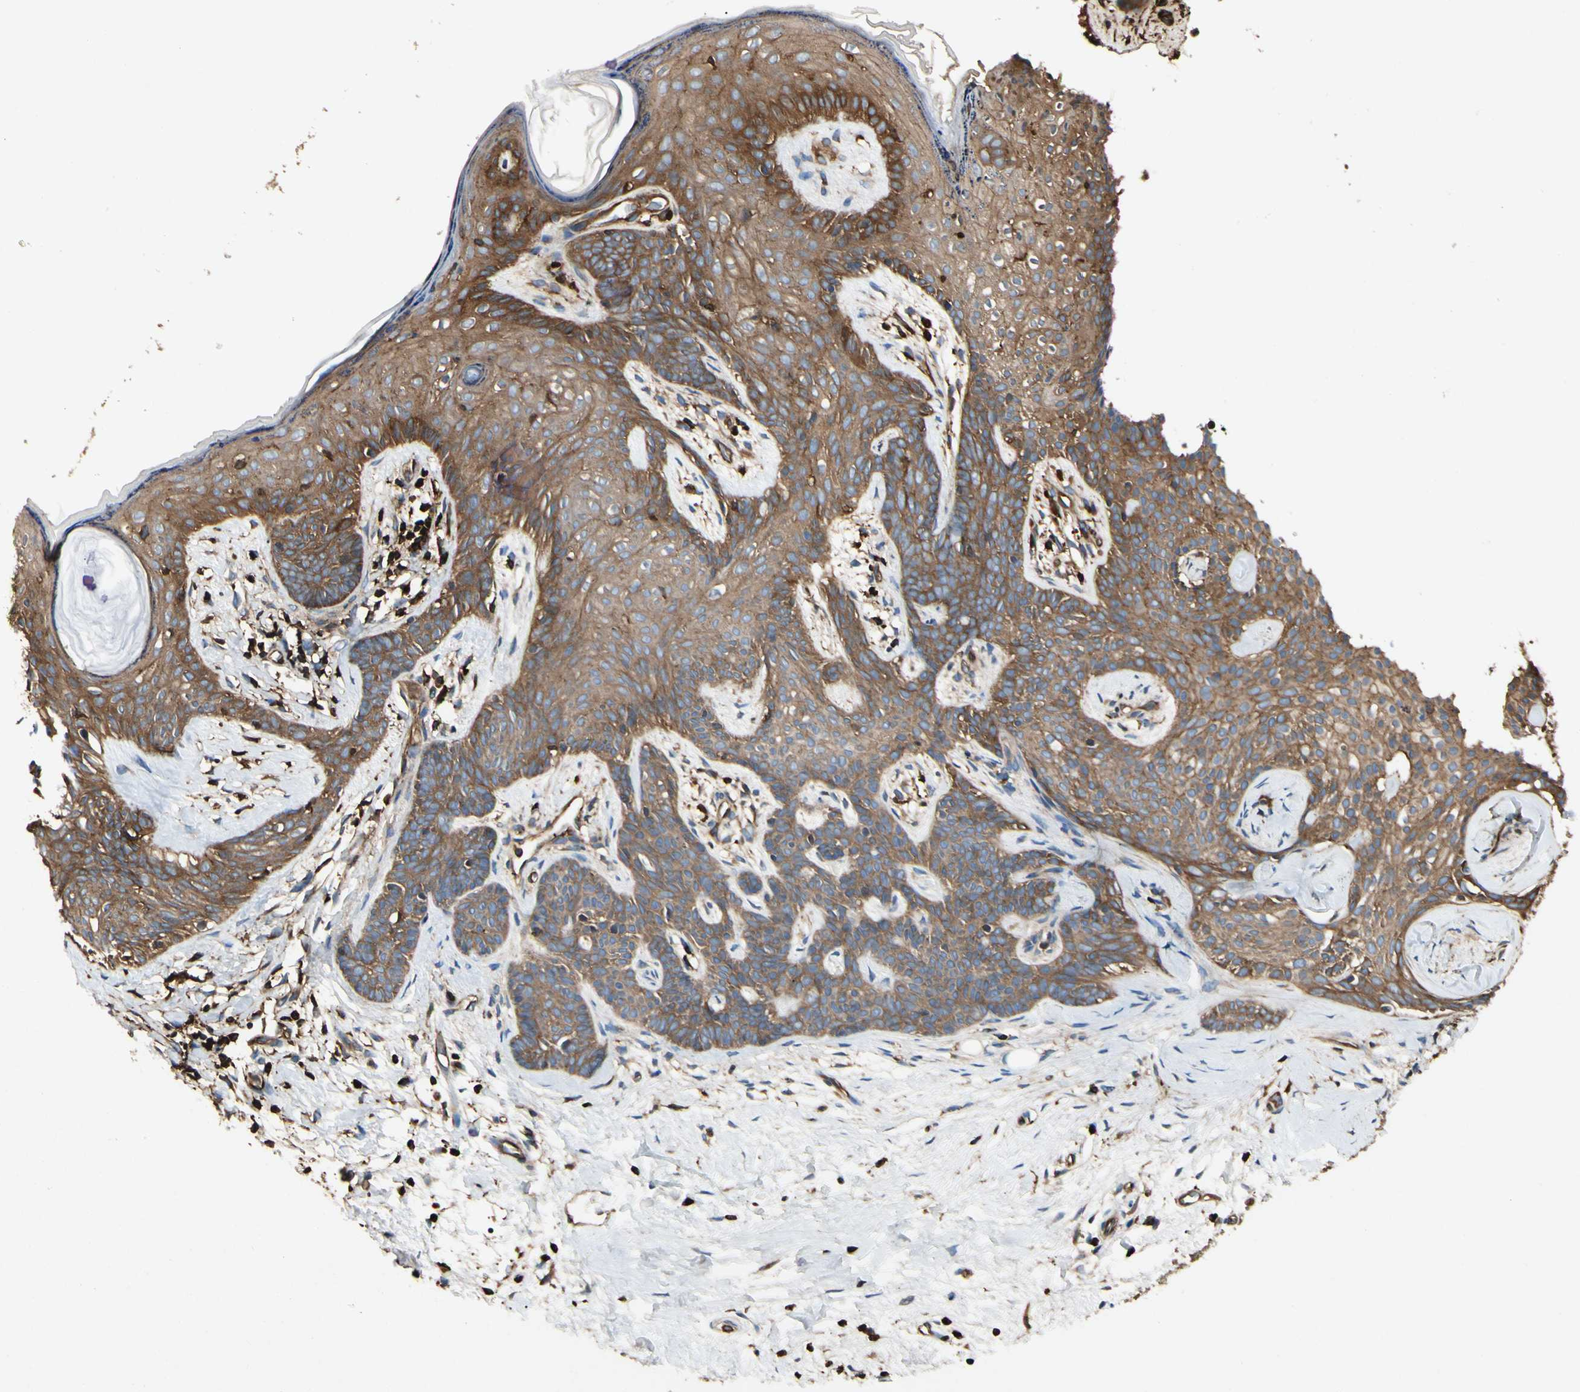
{"staining": {"intensity": "moderate", "quantity": ">75%", "location": "cytoplasmic/membranous"}, "tissue": "skin cancer", "cell_type": "Tumor cells", "image_type": "cancer", "snomed": [{"axis": "morphology", "description": "Developmental malformation"}, {"axis": "morphology", "description": "Basal cell carcinoma"}, {"axis": "topography", "description": "Skin"}], "caption": "Basal cell carcinoma (skin) was stained to show a protein in brown. There is medium levels of moderate cytoplasmic/membranous expression in approximately >75% of tumor cells.", "gene": "ARPC2", "patient": {"sex": "female", "age": 62}}